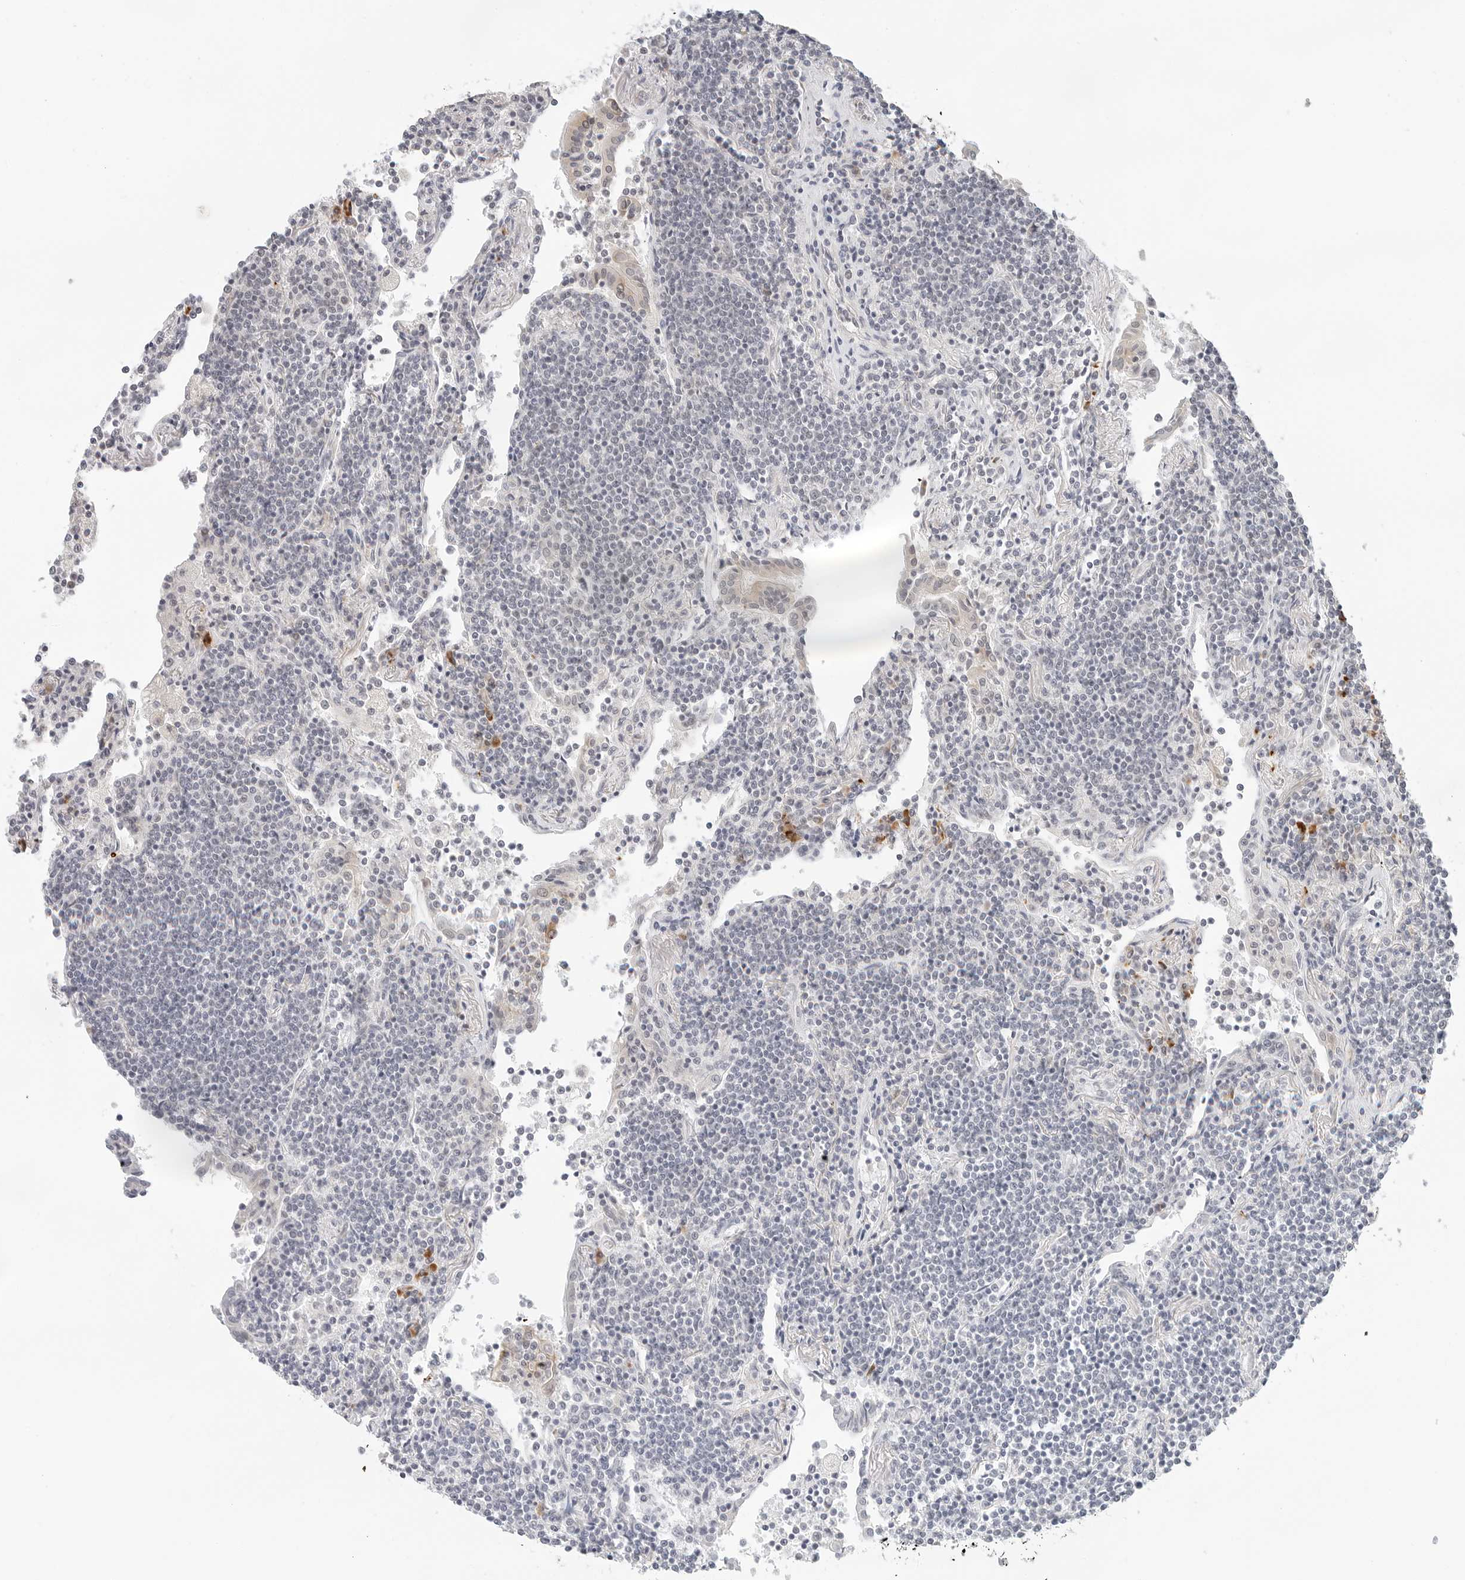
{"staining": {"intensity": "negative", "quantity": "none", "location": "none"}, "tissue": "lymphoma", "cell_type": "Tumor cells", "image_type": "cancer", "snomed": [{"axis": "morphology", "description": "Malignant lymphoma, non-Hodgkin's type, Low grade"}, {"axis": "topography", "description": "Lung"}], "caption": "Tumor cells show no significant expression in lymphoma. (DAB (3,3'-diaminobenzidine) immunohistochemistry visualized using brightfield microscopy, high magnification).", "gene": "PARP10", "patient": {"sex": "female", "age": 71}}